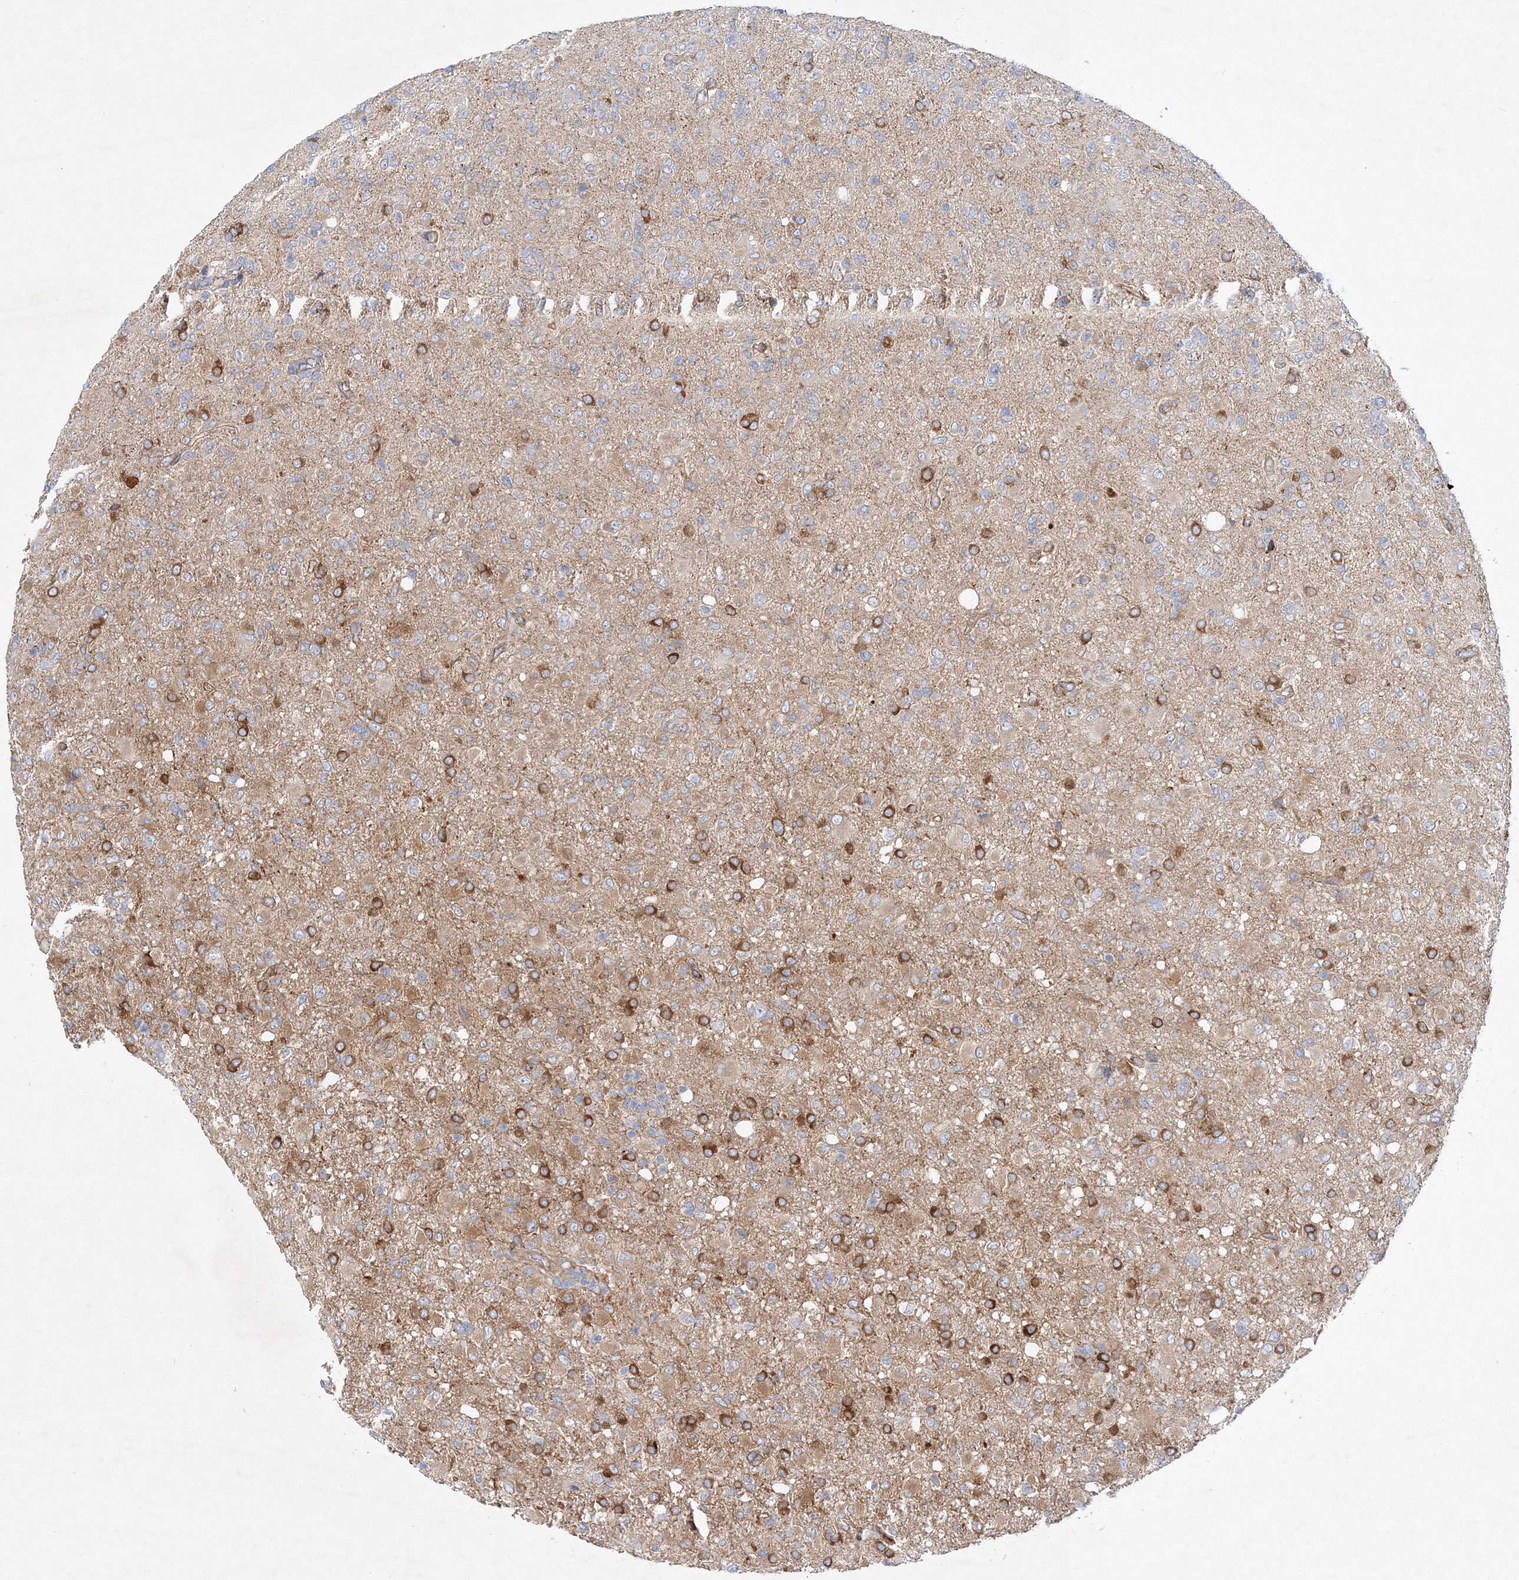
{"staining": {"intensity": "strong", "quantity": "<25%", "location": "cytoplasmic/membranous"}, "tissue": "glioma", "cell_type": "Tumor cells", "image_type": "cancer", "snomed": [{"axis": "morphology", "description": "Glioma, malignant, High grade"}, {"axis": "topography", "description": "Brain"}], "caption": "Brown immunohistochemical staining in human malignant glioma (high-grade) demonstrates strong cytoplasmic/membranous staining in about <25% of tumor cells. (Brightfield microscopy of DAB IHC at high magnification).", "gene": "ZFYVE16", "patient": {"sex": "female", "age": 57}}